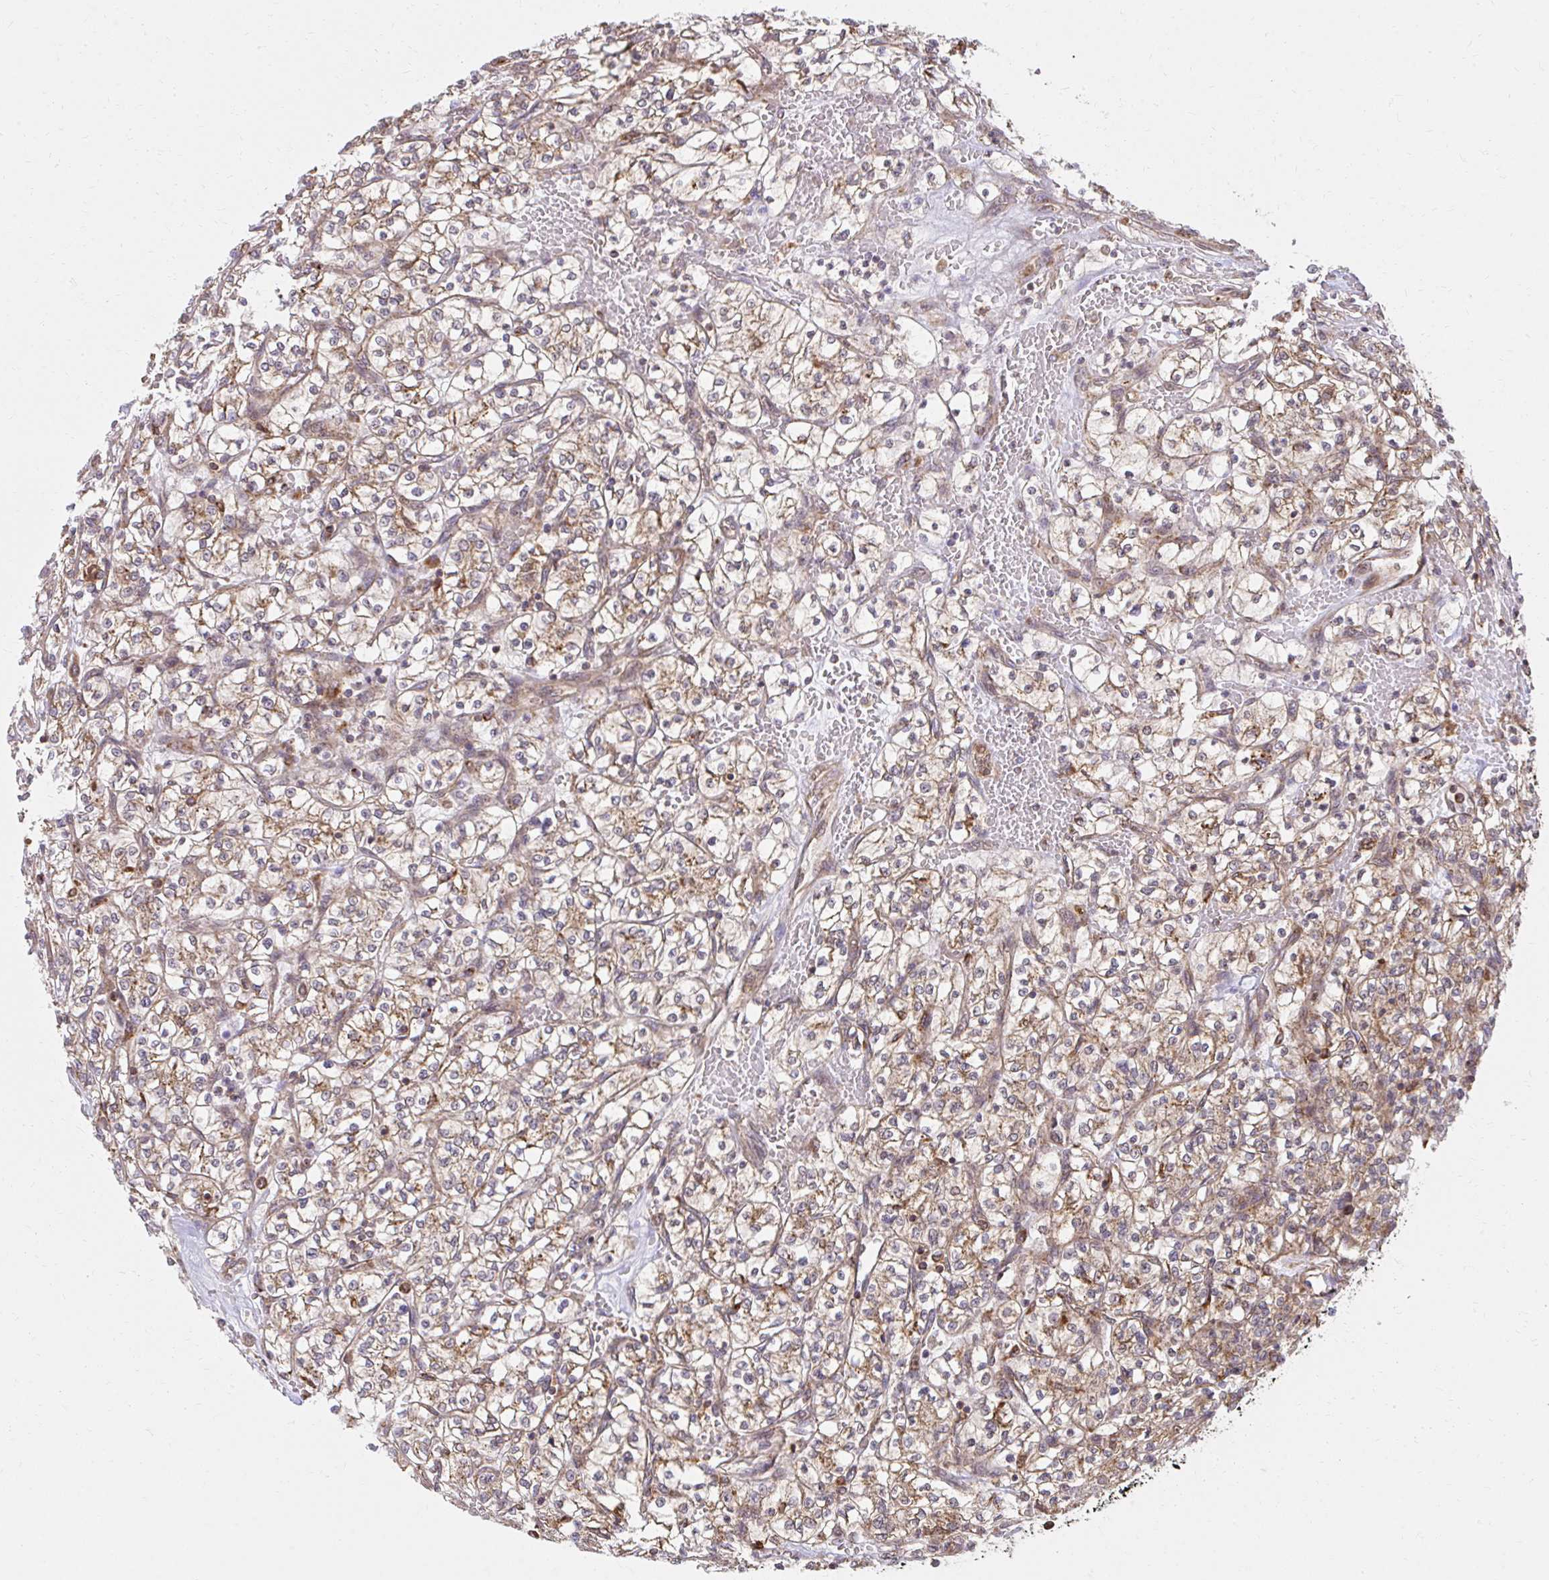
{"staining": {"intensity": "weak", "quantity": ">75%", "location": "cytoplasmic/membranous"}, "tissue": "renal cancer", "cell_type": "Tumor cells", "image_type": "cancer", "snomed": [{"axis": "morphology", "description": "Adenocarcinoma, NOS"}, {"axis": "topography", "description": "Kidney"}], "caption": "The immunohistochemical stain highlights weak cytoplasmic/membranous expression in tumor cells of adenocarcinoma (renal) tissue. The staining was performed using DAB to visualize the protein expression in brown, while the nuclei were stained in blue with hematoxylin (Magnification: 20x).", "gene": "GNS", "patient": {"sex": "female", "age": 64}}